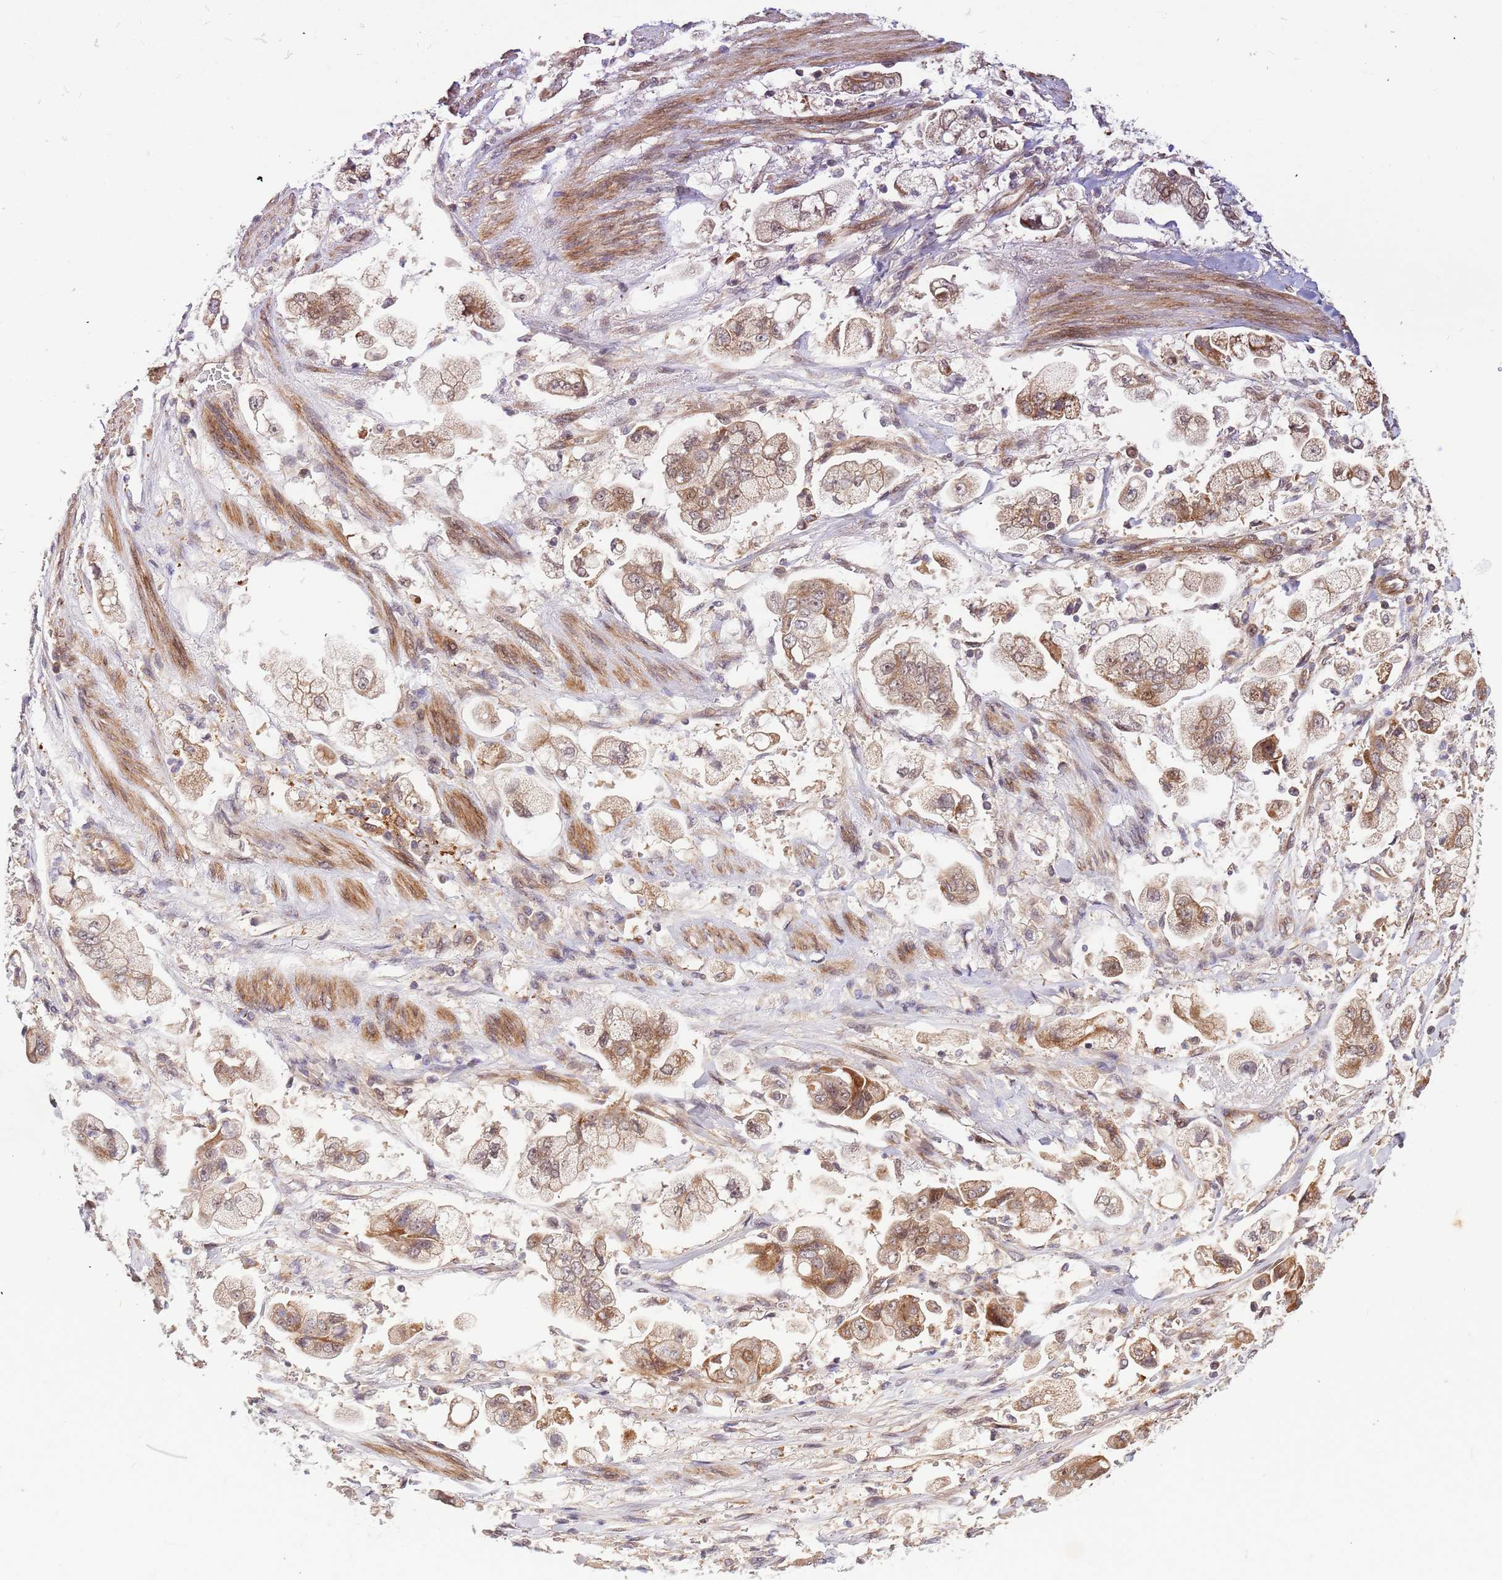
{"staining": {"intensity": "moderate", "quantity": ">75%", "location": "cytoplasmic/membranous"}, "tissue": "stomach cancer", "cell_type": "Tumor cells", "image_type": "cancer", "snomed": [{"axis": "morphology", "description": "Adenocarcinoma, NOS"}, {"axis": "topography", "description": "Stomach"}], "caption": "This micrograph shows IHC staining of human stomach cancer (adenocarcinoma), with medium moderate cytoplasmic/membranous staining in approximately >75% of tumor cells.", "gene": "HAUS3", "patient": {"sex": "male", "age": 62}}